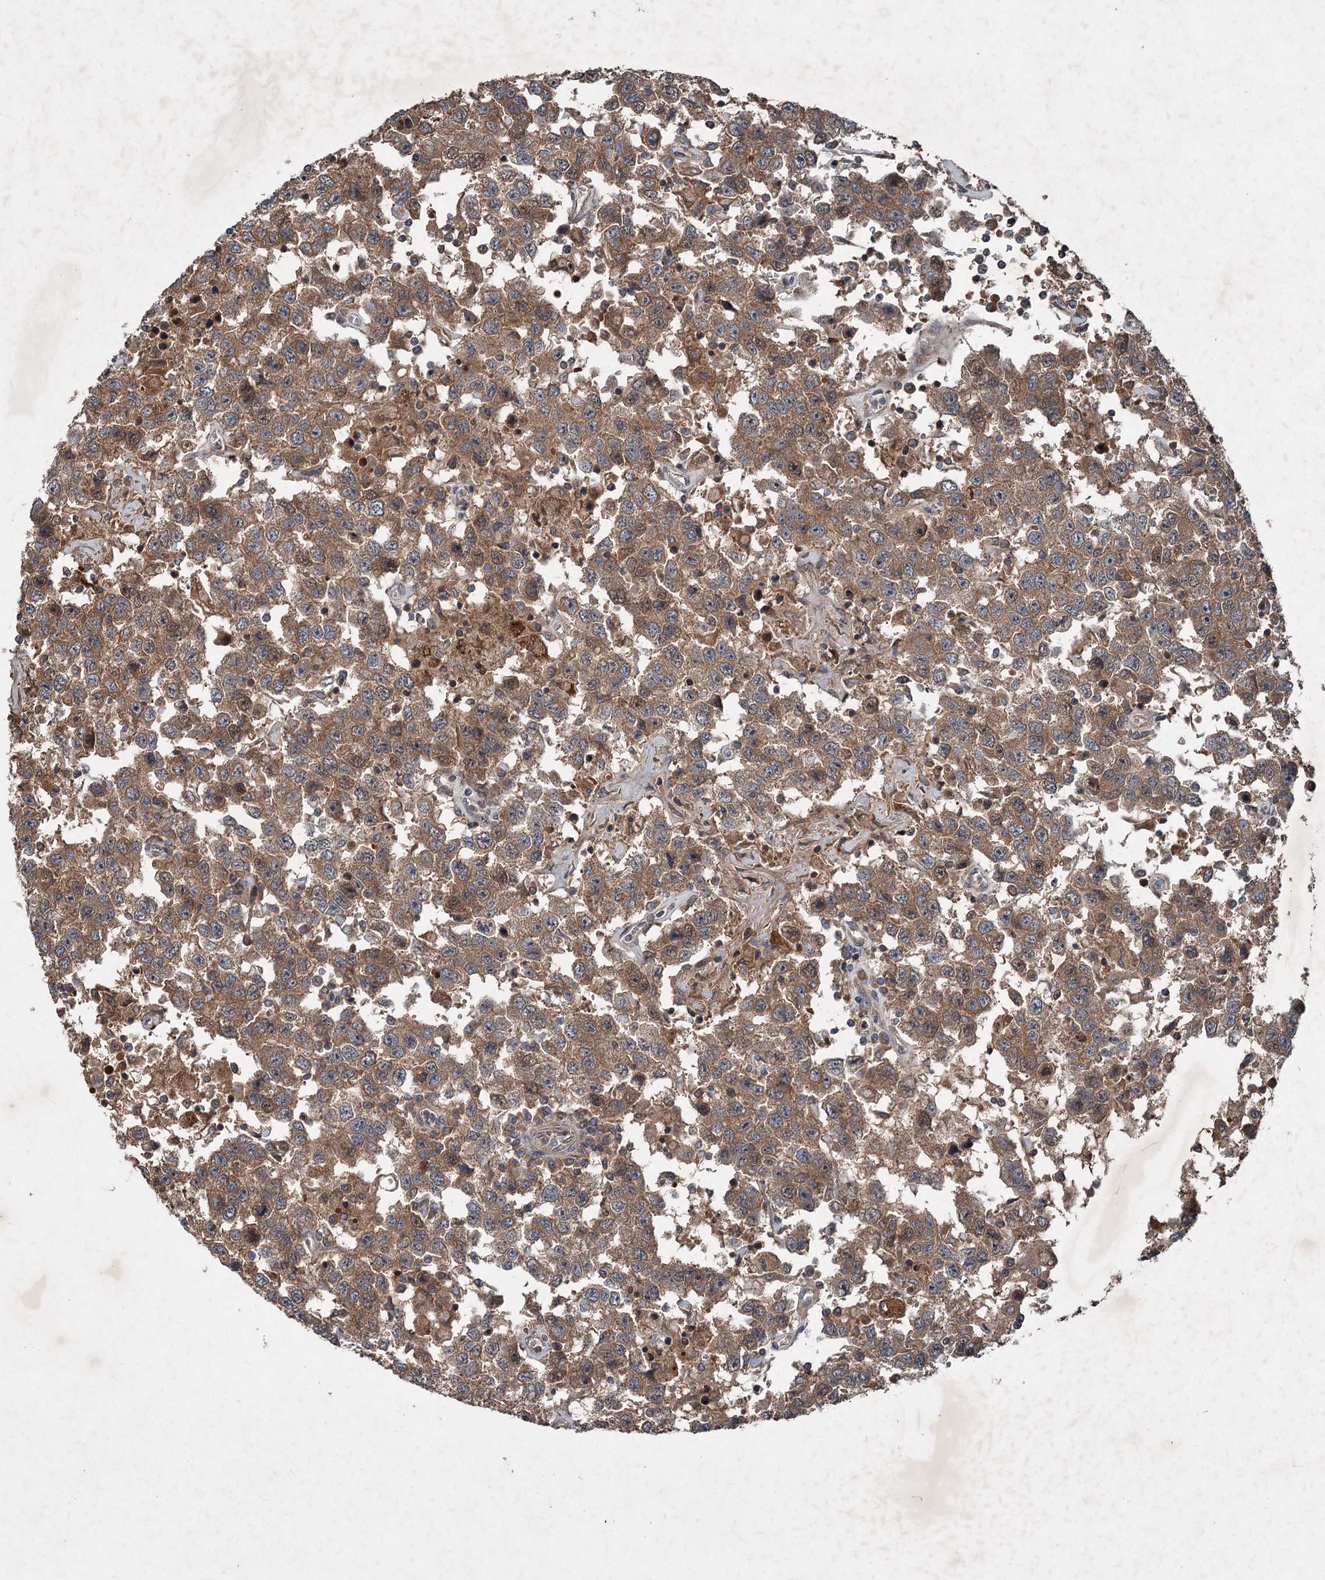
{"staining": {"intensity": "moderate", "quantity": ">75%", "location": "cytoplasmic/membranous"}, "tissue": "testis cancer", "cell_type": "Tumor cells", "image_type": "cancer", "snomed": [{"axis": "morphology", "description": "Seminoma, NOS"}, {"axis": "topography", "description": "Testis"}], "caption": "This photomicrograph shows testis seminoma stained with immunohistochemistry (IHC) to label a protein in brown. The cytoplasmic/membranous of tumor cells show moderate positivity for the protein. Nuclei are counter-stained blue.", "gene": "ALAS1", "patient": {"sex": "male", "age": 41}}